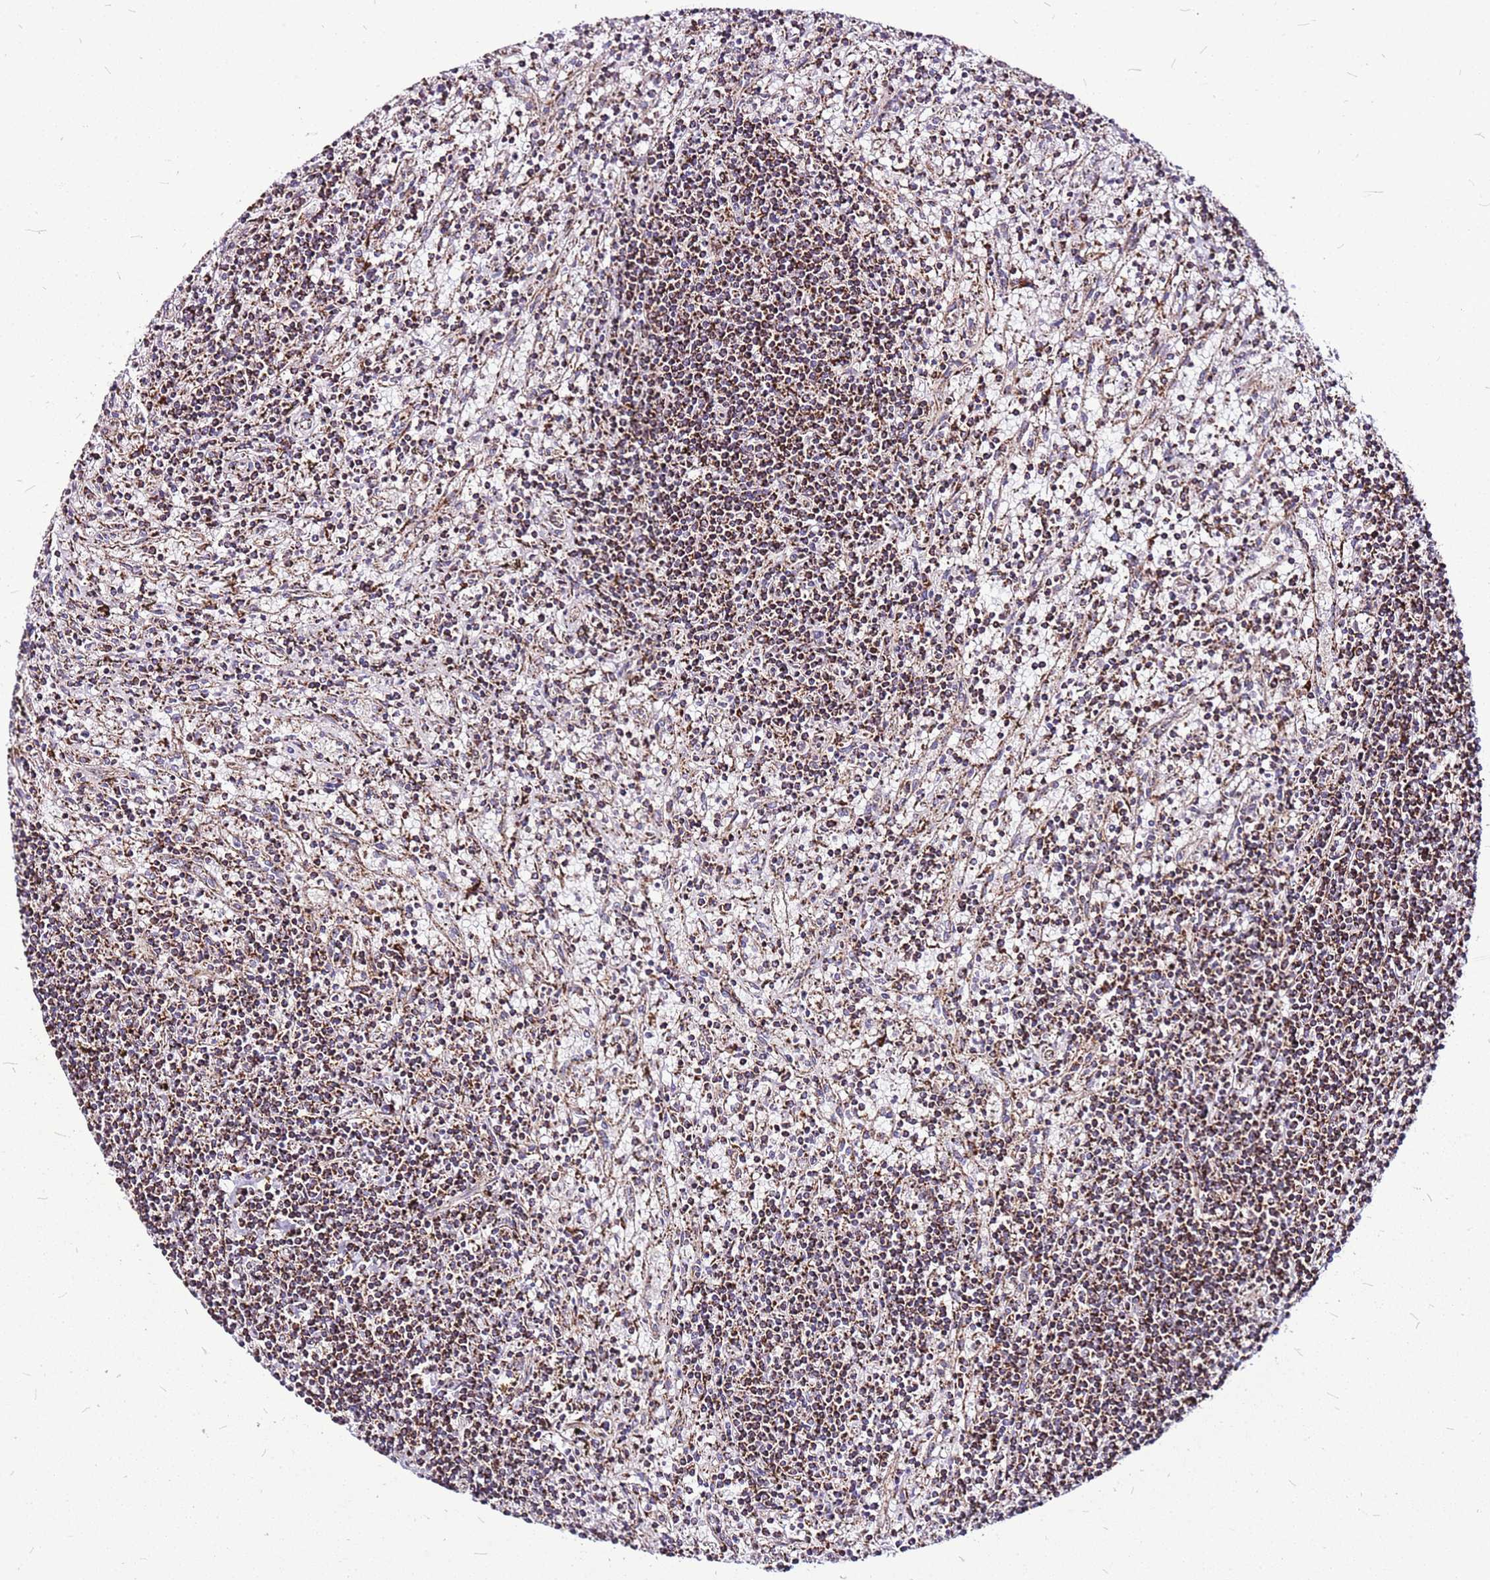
{"staining": {"intensity": "moderate", "quantity": ">75%", "location": "cytoplasmic/membranous"}, "tissue": "lymphoma", "cell_type": "Tumor cells", "image_type": "cancer", "snomed": [{"axis": "morphology", "description": "Malignant lymphoma, non-Hodgkin's type, Low grade"}, {"axis": "topography", "description": "Spleen"}], "caption": "IHC histopathology image of lymphoma stained for a protein (brown), which shows medium levels of moderate cytoplasmic/membranous positivity in about >75% of tumor cells.", "gene": "OR51T1", "patient": {"sex": "male", "age": 76}}